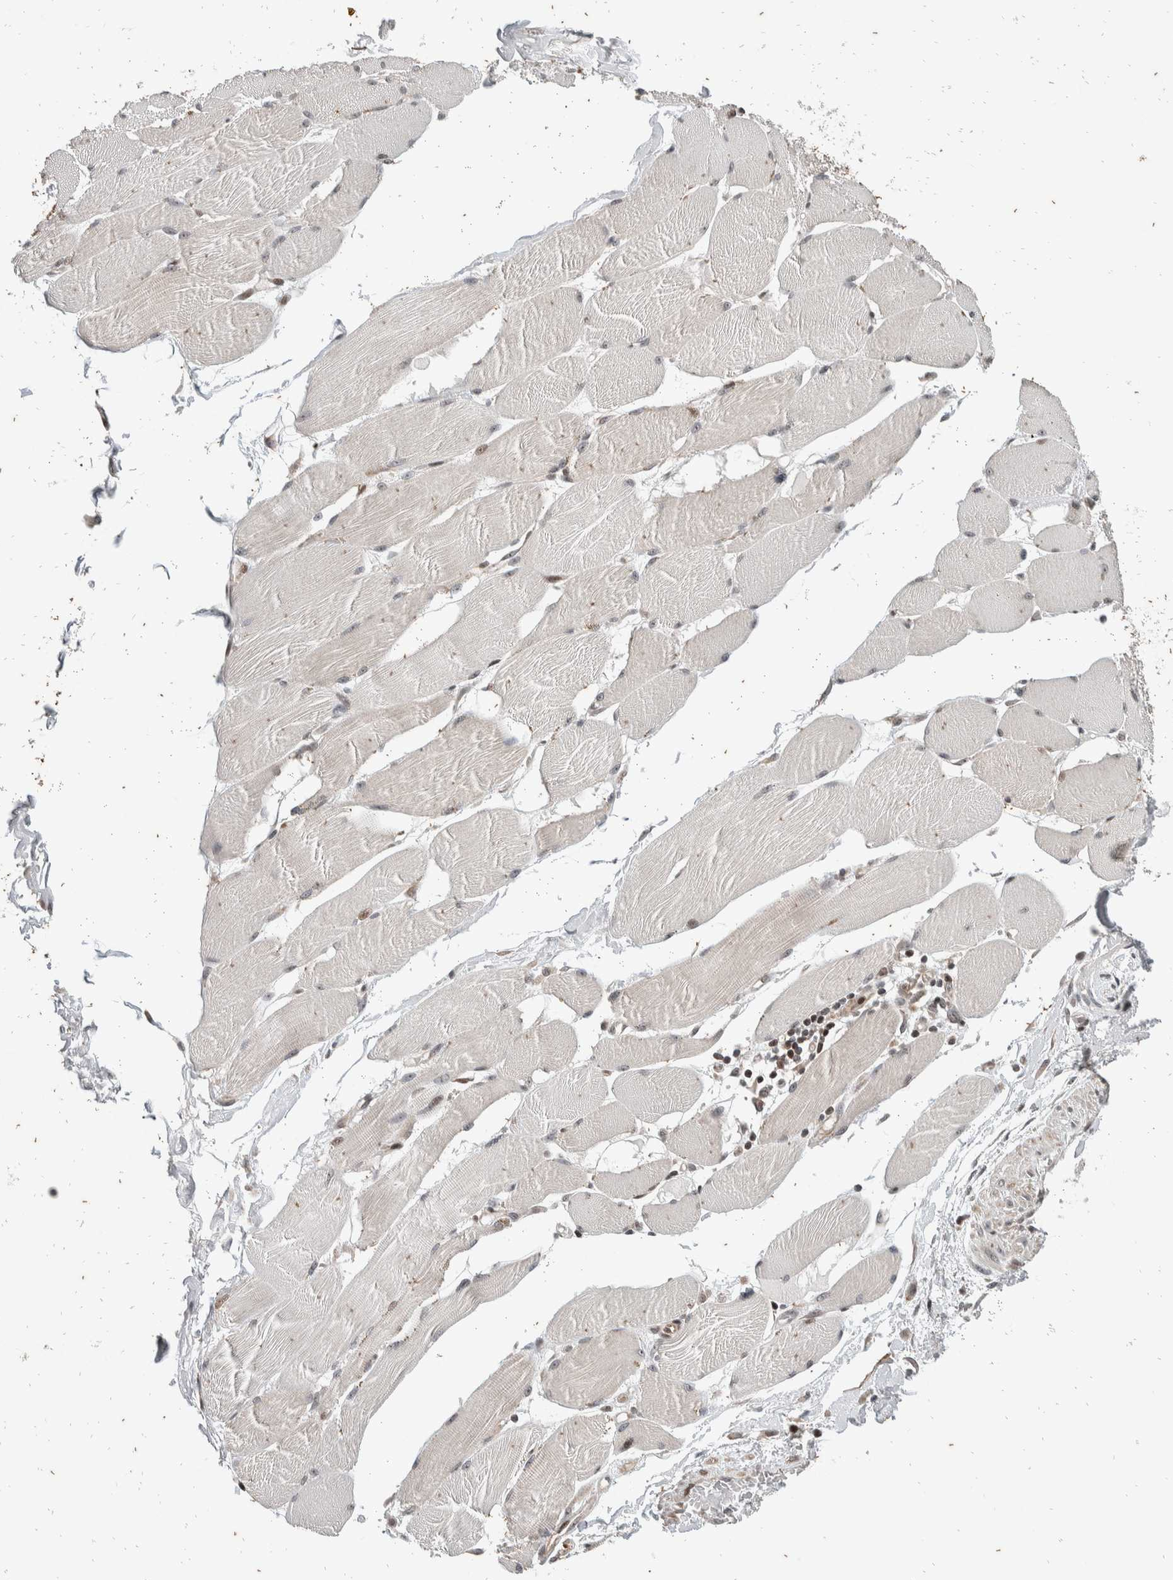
{"staining": {"intensity": "weak", "quantity": "<25%", "location": "cytoplasmic/membranous,nuclear"}, "tissue": "skeletal muscle", "cell_type": "Myocytes", "image_type": "normal", "snomed": [{"axis": "morphology", "description": "Normal tissue, NOS"}, {"axis": "topography", "description": "Skin"}, {"axis": "topography", "description": "Skeletal muscle"}], "caption": "Human skeletal muscle stained for a protein using immunohistochemistry displays no expression in myocytes.", "gene": "ATXN7L1", "patient": {"sex": "male", "age": 83}}